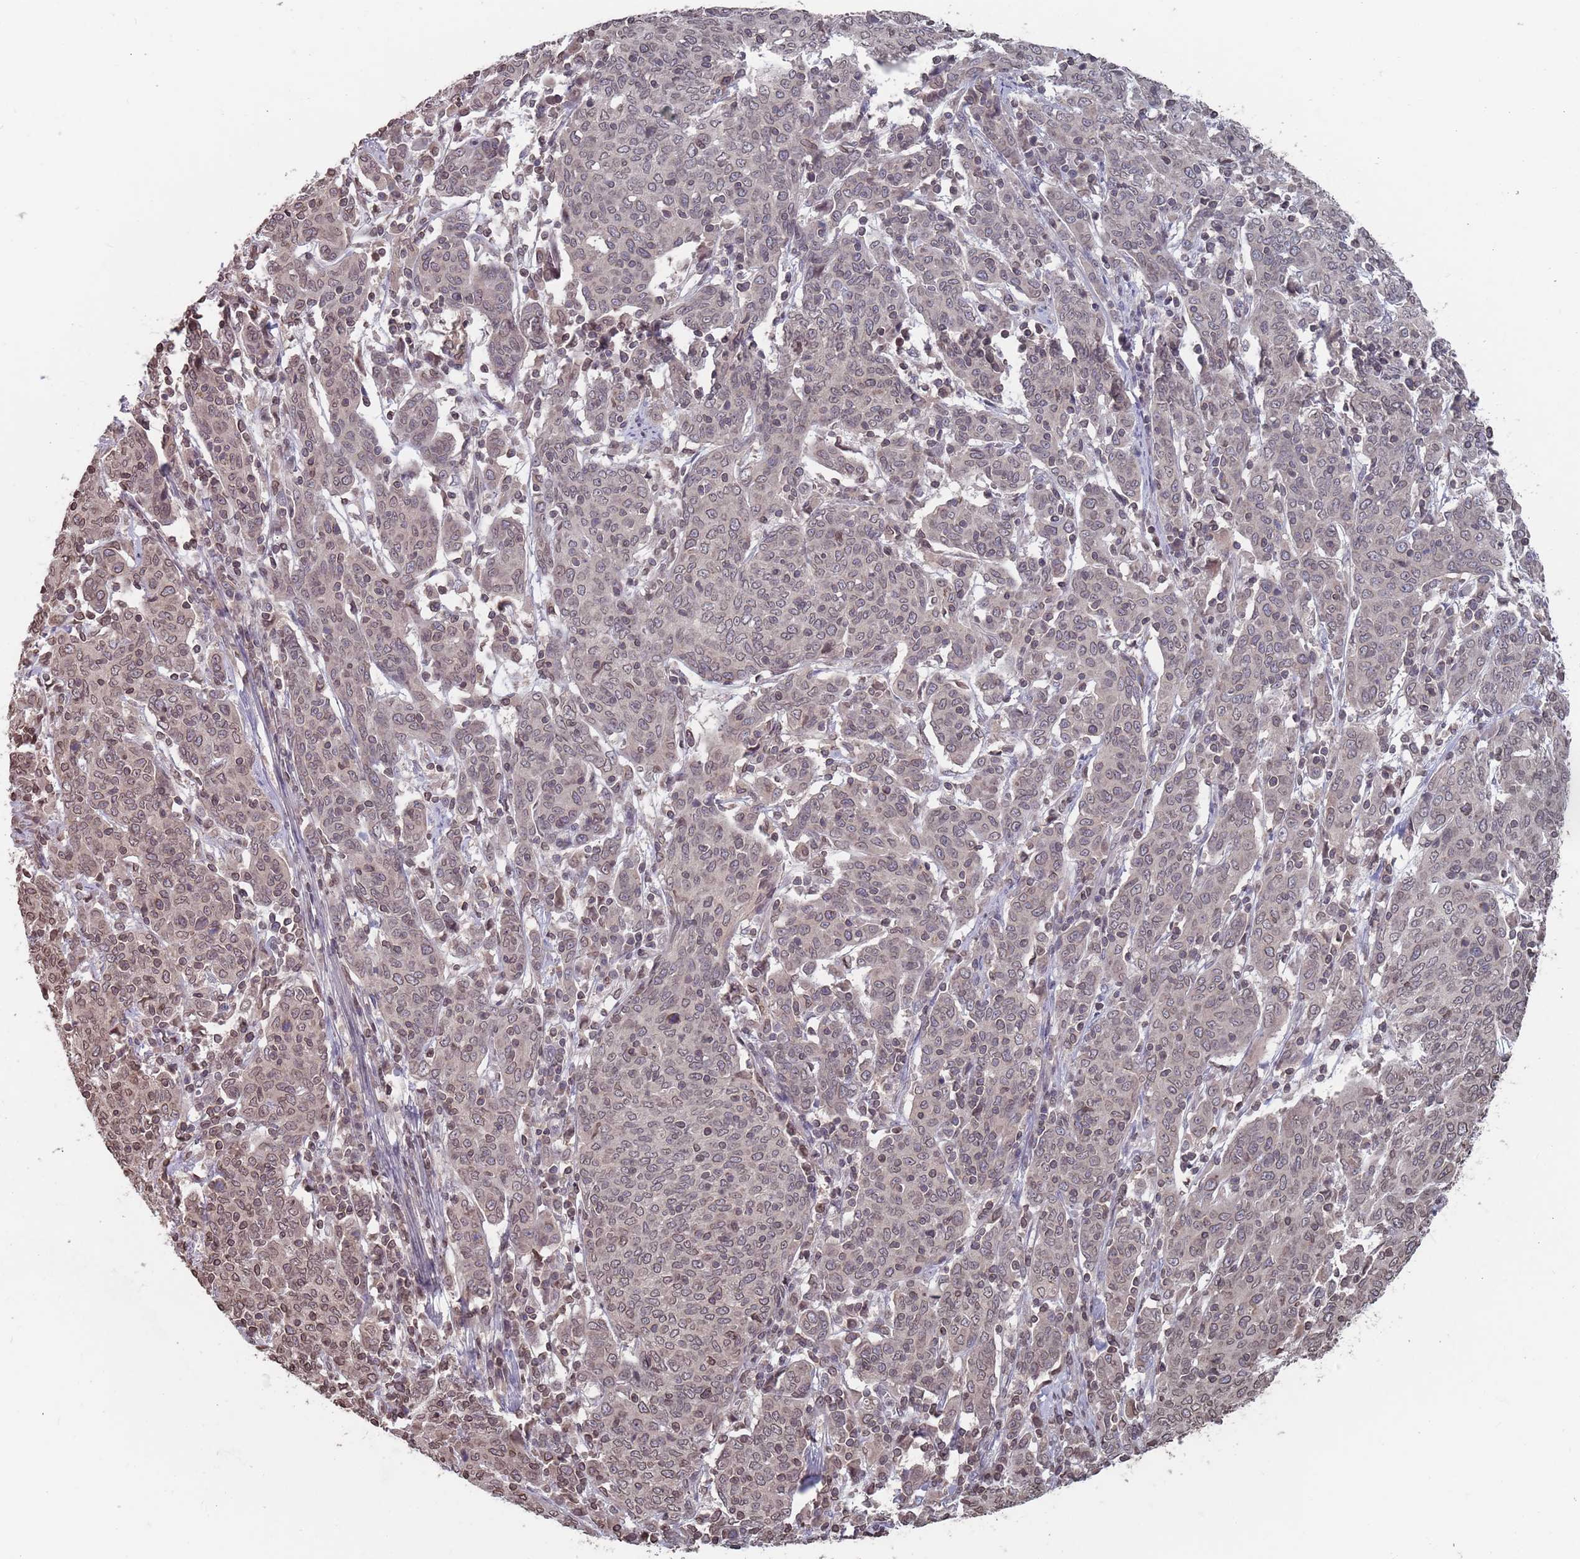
{"staining": {"intensity": "weak", "quantity": "25%-75%", "location": "cytoplasmic/membranous,nuclear"}, "tissue": "cervical cancer", "cell_type": "Tumor cells", "image_type": "cancer", "snomed": [{"axis": "morphology", "description": "Squamous cell carcinoma, NOS"}, {"axis": "topography", "description": "Cervix"}], "caption": "Immunohistochemical staining of human cervical cancer (squamous cell carcinoma) exhibits low levels of weak cytoplasmic/membranous and nuclear positivity in about 25%-75% of tumor cells. (IHC, brightfield microscopy, high magnification).", "gene": "SDHAF3", "patient": {"sex": "female", "age": 67}}